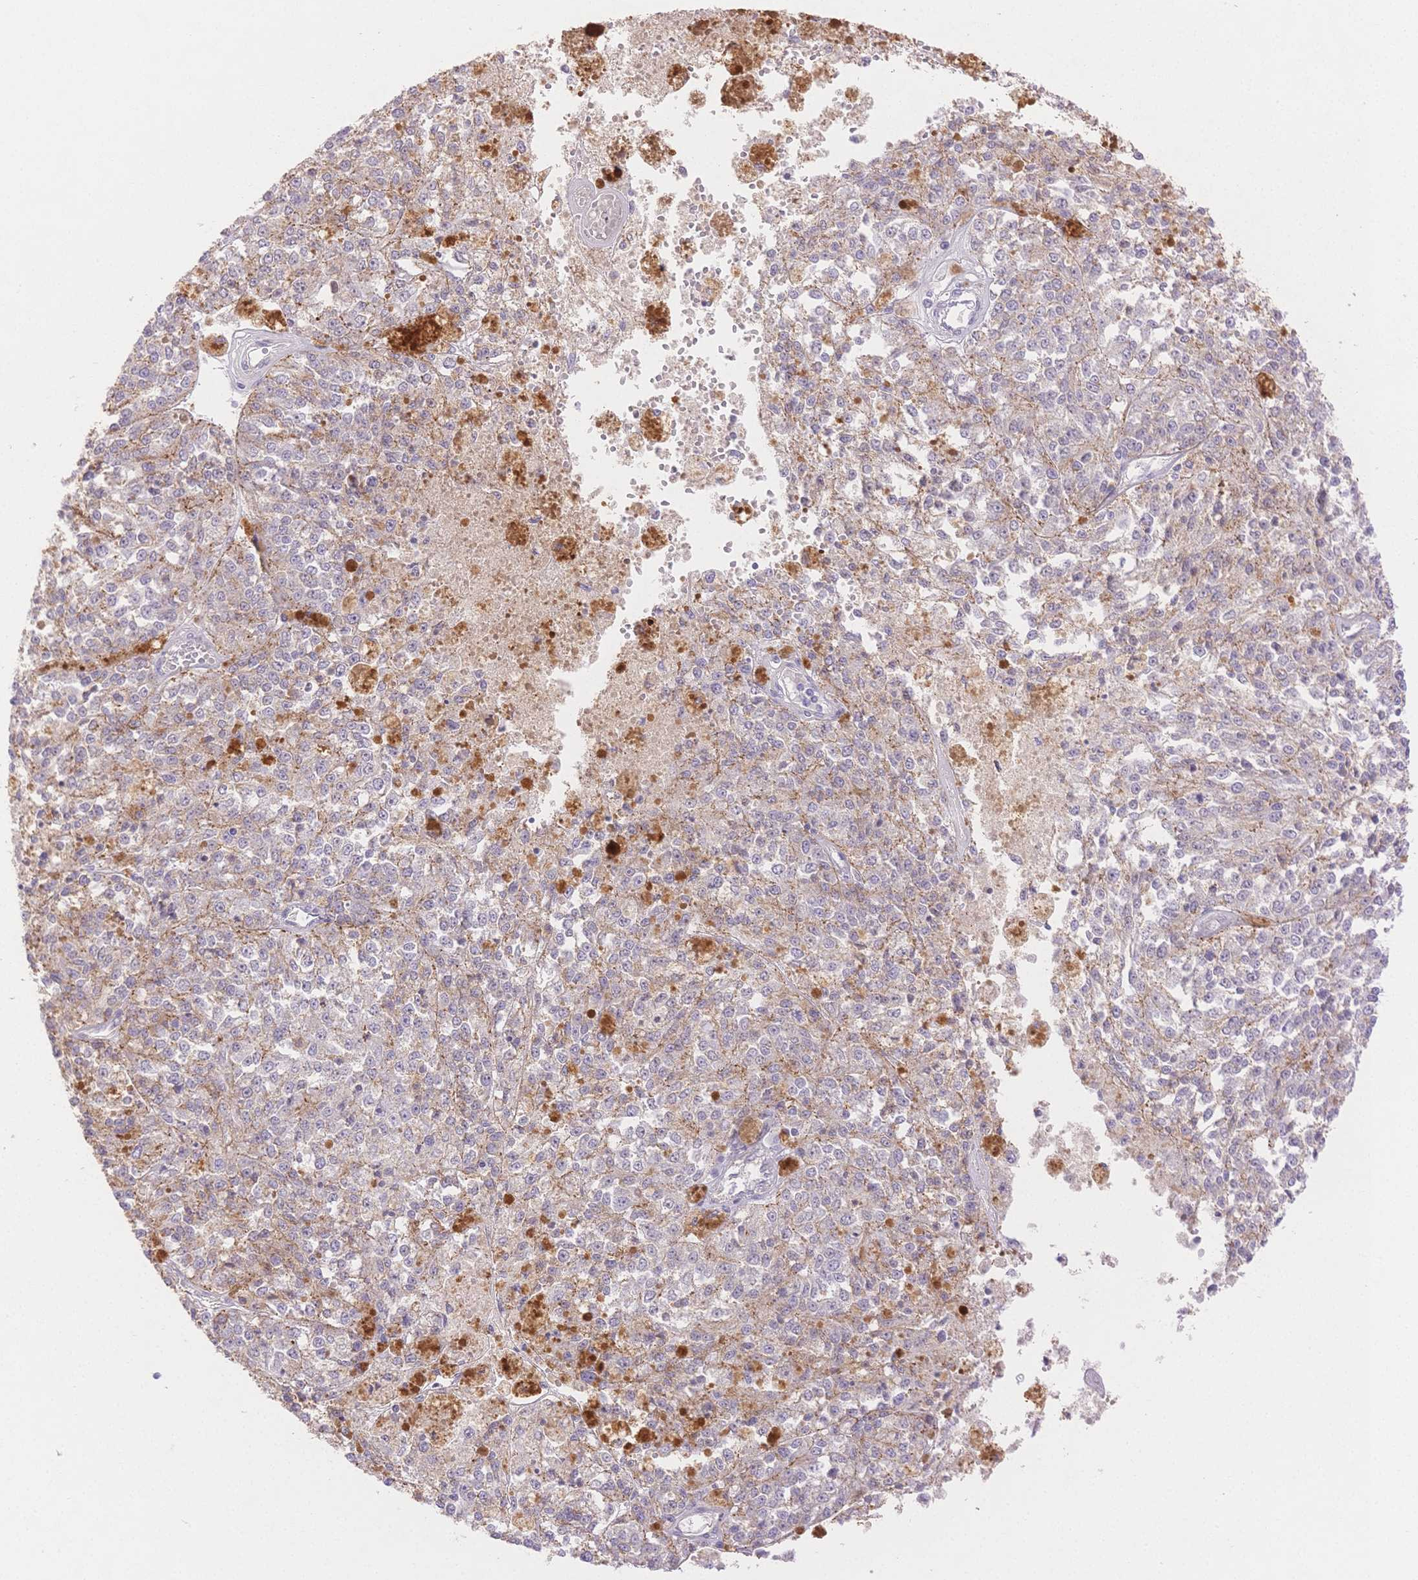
{"staining": {"intensity": "negative", "quantity": "none", "location": "none"}, "tissue": "melanoma", "cell_type": "Tumor cells", "image_type": "cancer", "snomed": [{"axis": "morphology", "description": "Malignant melanoma, Metastatic site"}, {"axis": "topography", "description": "Lymph node"}], "caption": "IHC histopathology image of malignant melanoma (metastatic site) stained for a protein (brown), which exhibits no staining in tumor cells.", "gene": "WDR54", "patient": {"sex": "female", "age": 64}}